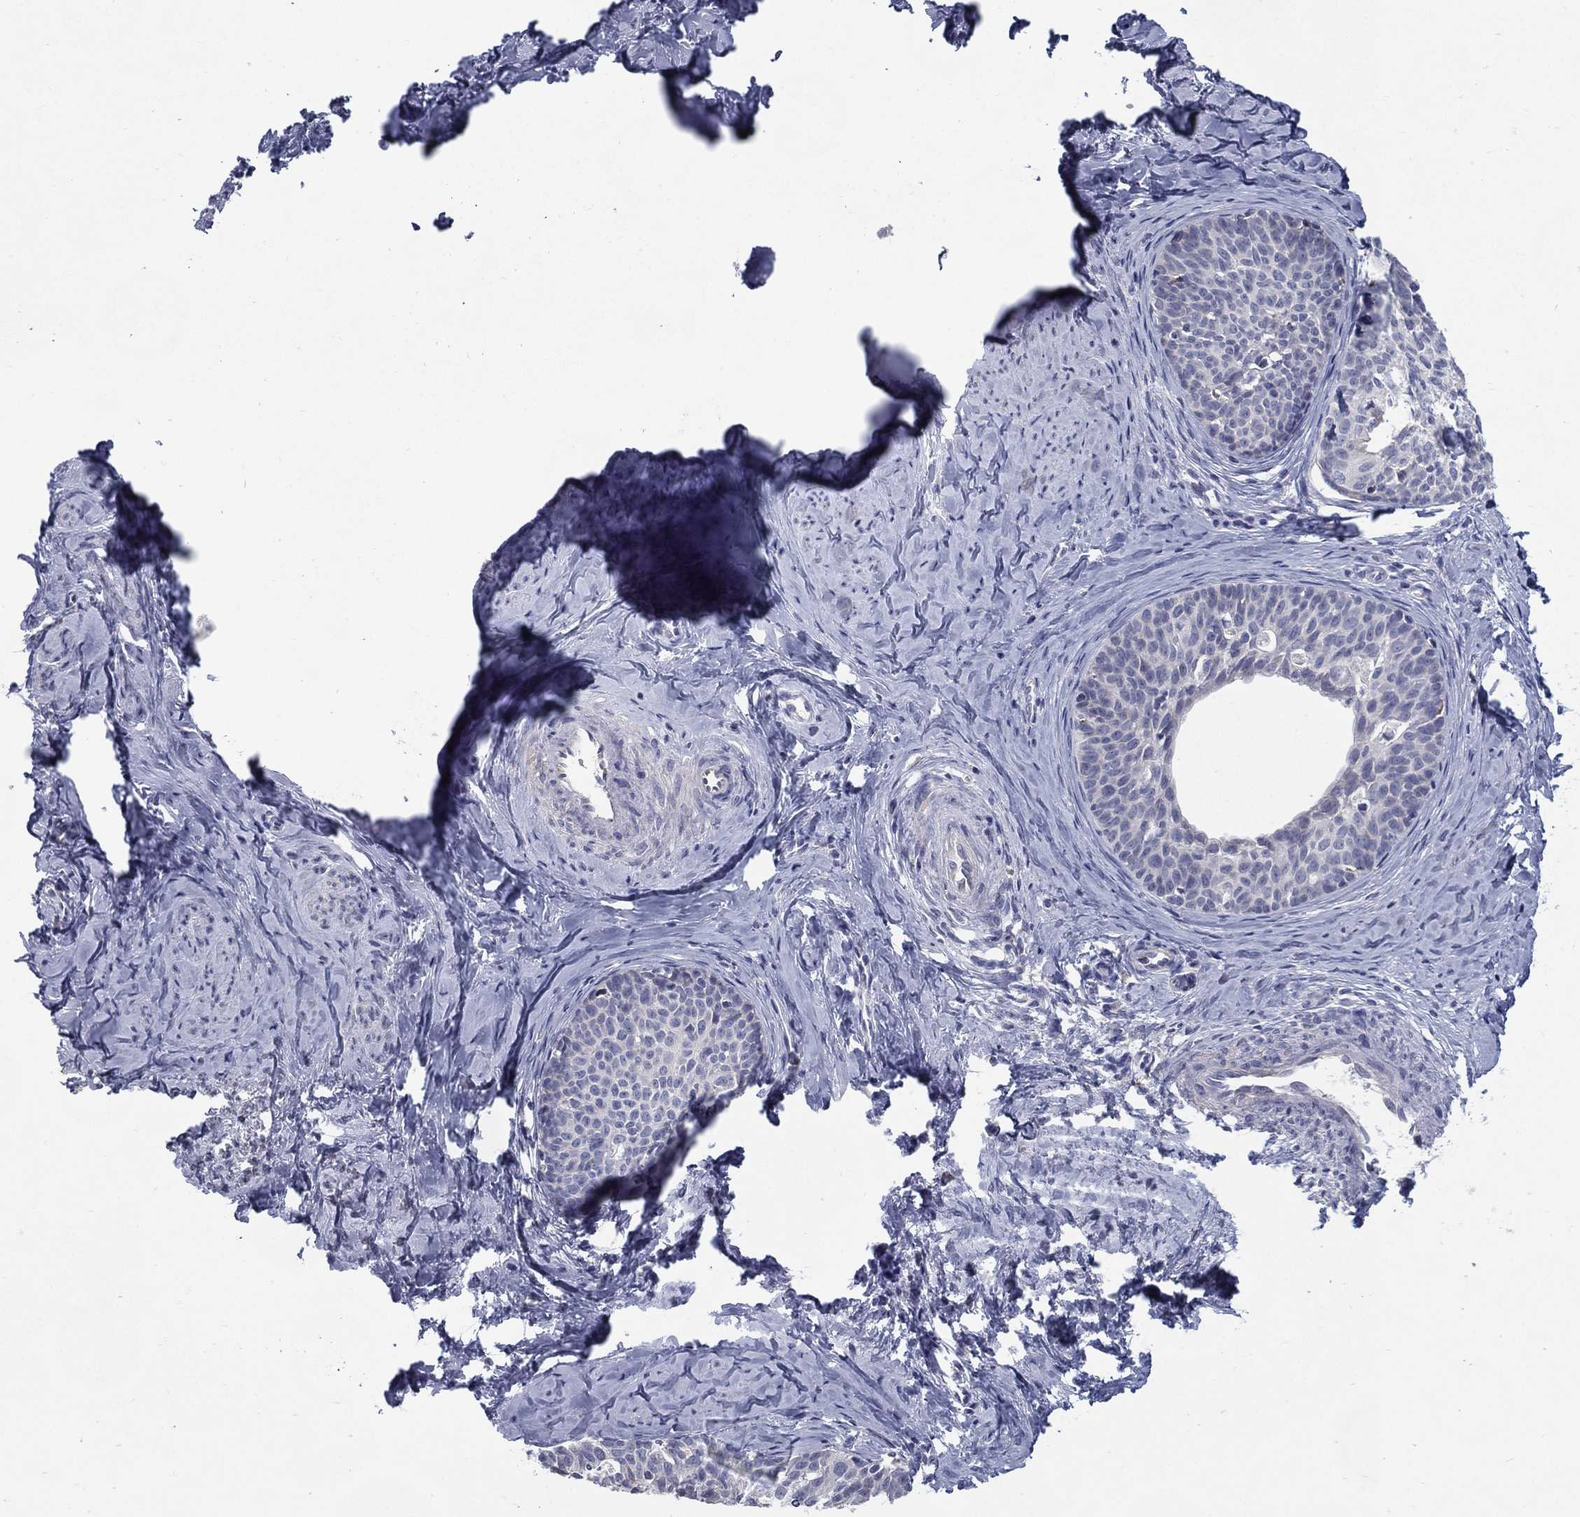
{"staining": {"intensity": "negative", "quantity": "none", "location": "none"}, "tissue": "cervical cancer", "cell_type": "Tumor cells", "image_type": "cancer", "snomed": [{"axis": "morphology", "description": "Squamous cell carcinoma, NOS"}, {"axis": "topography", "description": "Cervix"}], "caption": "Human cervical squamous cell carcinoma stained for a protein using immunohistochemistry displays no positivity in tumor cells.", "gene": "C19orf18", "patient": {"sex": "female", "age": 51}}